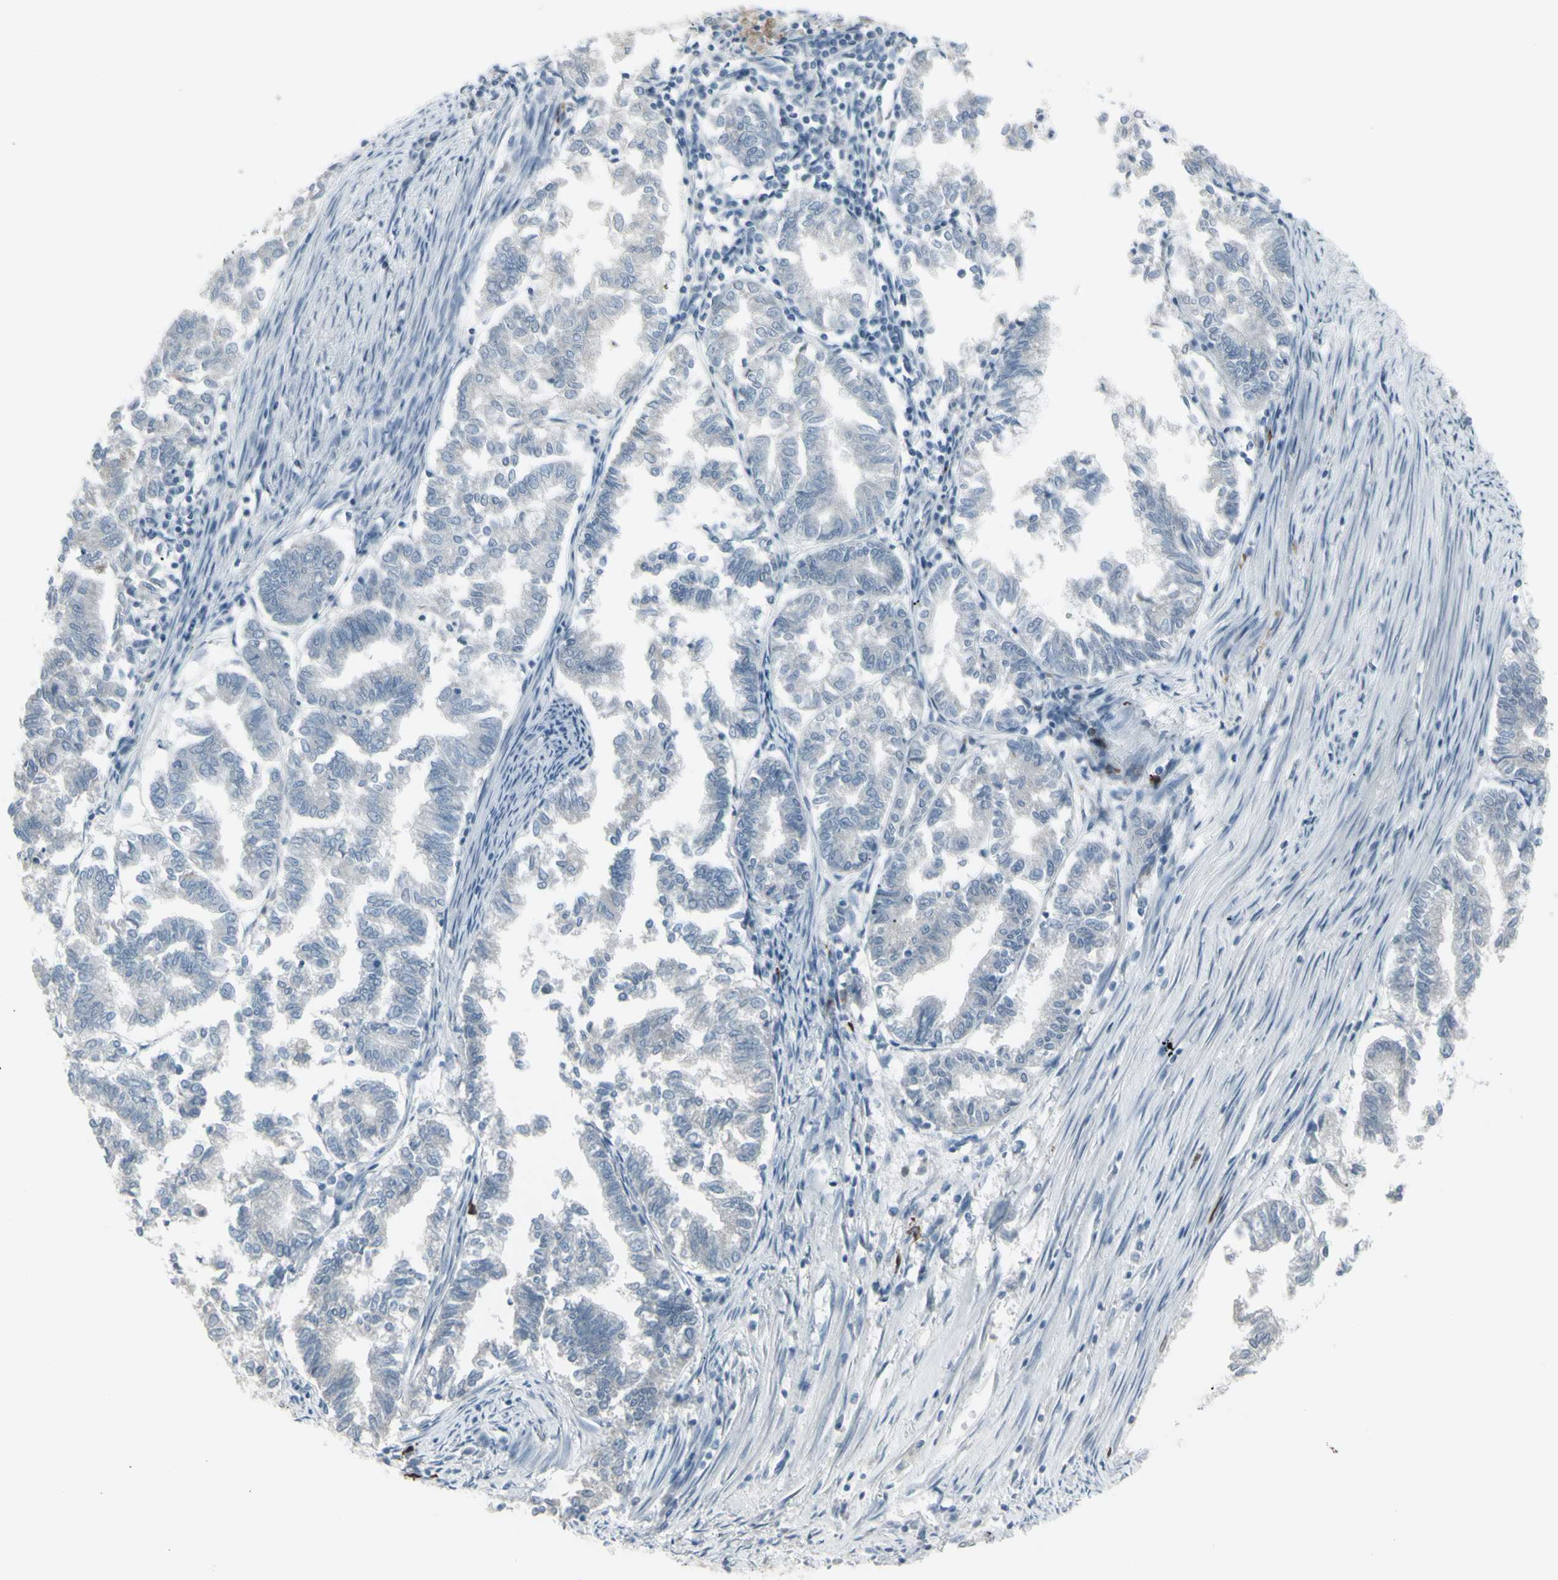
{"staining": {"intensity": "negative", "quantity": "none", "location": "none"}, "tissue": "endometrial cancer", "cell_type": "Tumor cells", "image_type": "cancer", "snomed": [{"axis": "morphology", "description": "Necrosis, NOS"}, {"axis": "morphology", "description": "Adenocarcinoma, NOS"}, {"axis": "topography", "description": "Endometrium"}], "caption": "An immunohistochemistry (IHC) photomicrograph of endometrial adenocarcinoma is shown. There is no staining in tumor cells of endometrial adenocarcinoma.", "gene": "RAB3A", "patient": {"sex": "female", "age": 79}}